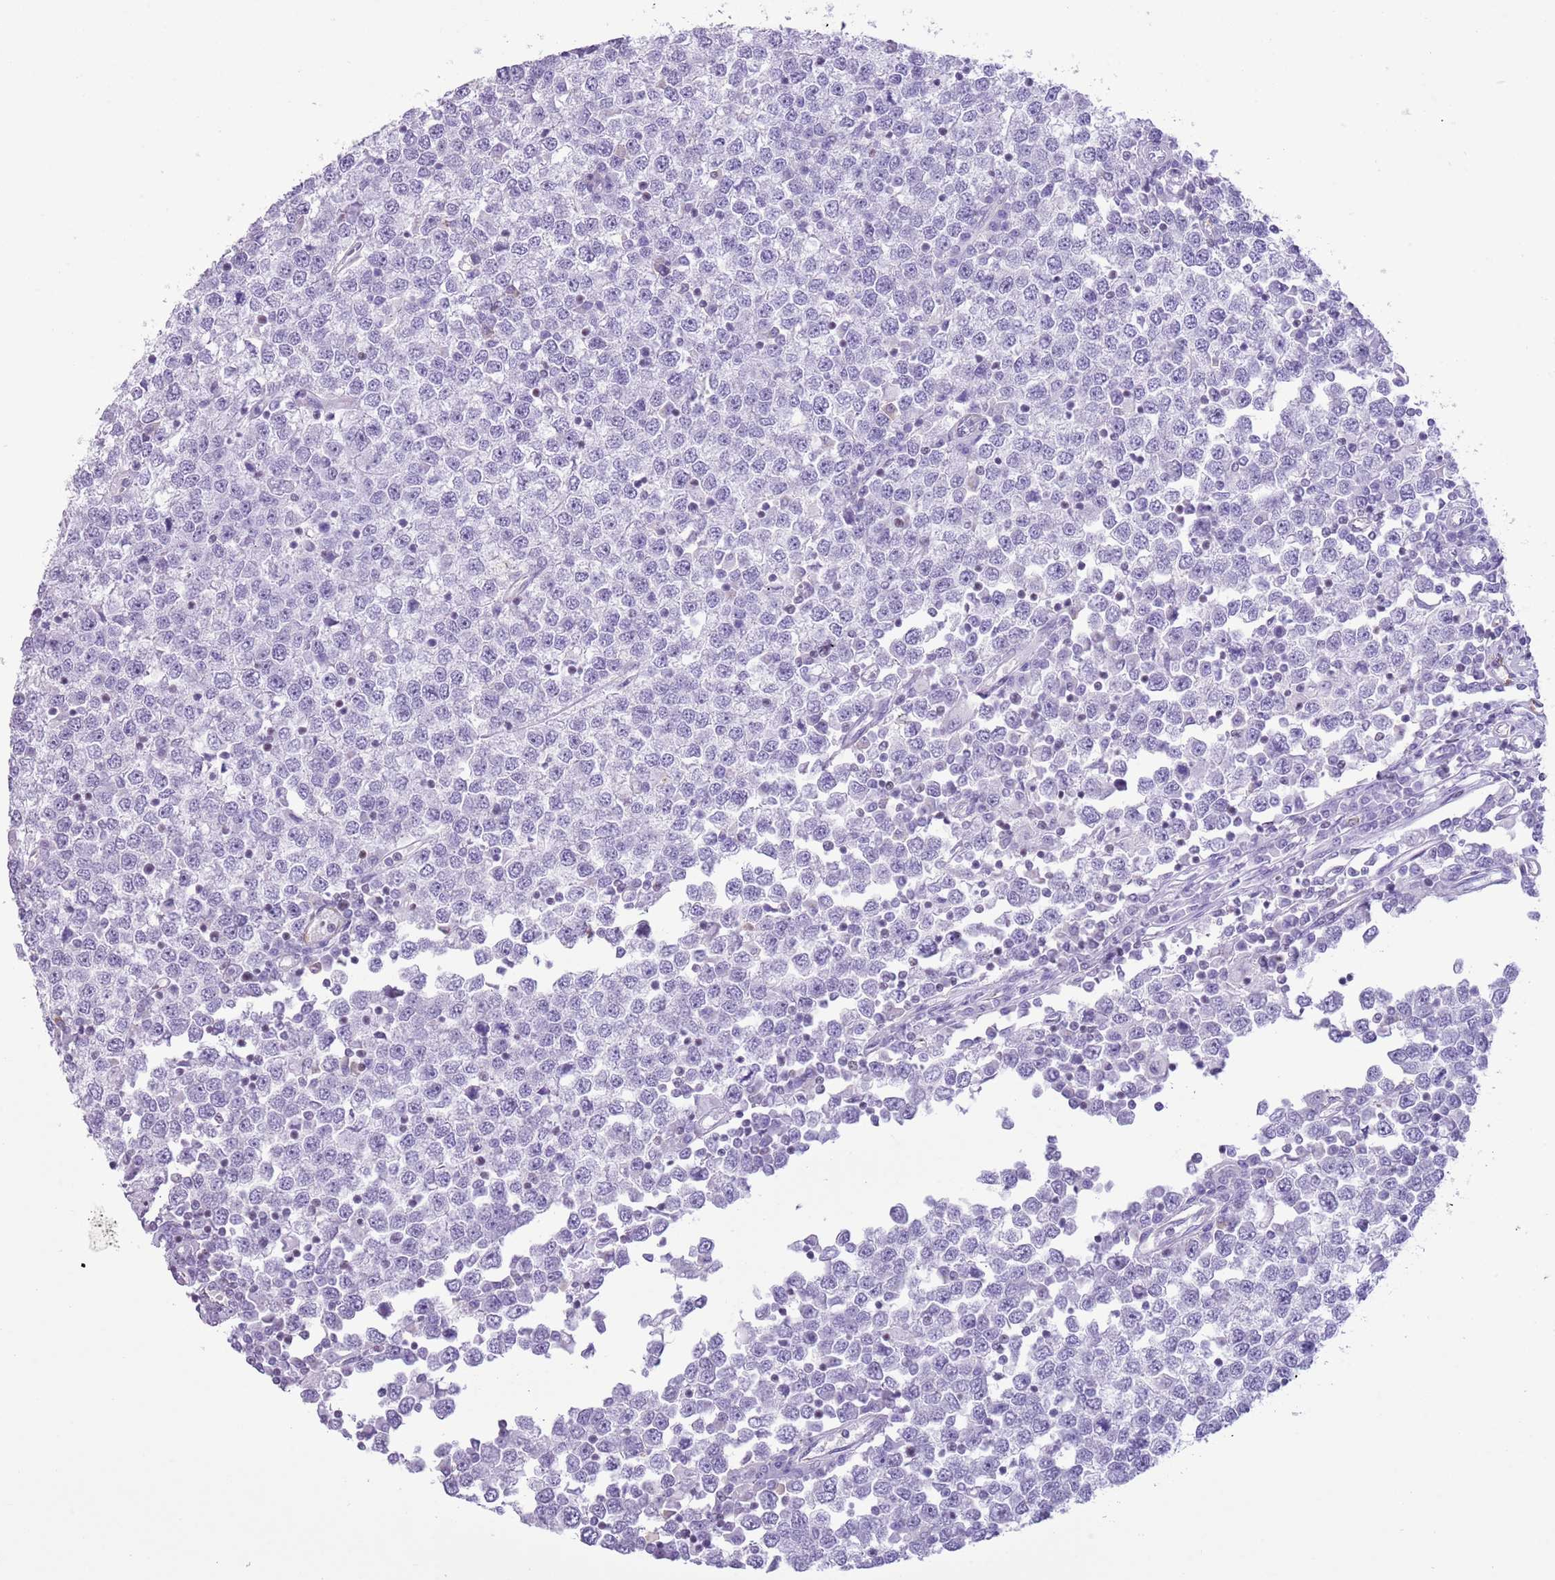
{"staining": {"intensity": "negative", "quantity": "none", "location": "none"}, "tissue": "testis cancer", "cell_type": "Tumor cells", "image_type": "cancer", "snomed": [{"axis": "morphology", "description": "Seminoma, NOS"}, {"axis": "topography", "description": "Testis"}], "caption": "A histopathology image of human seminoma (testis) is negative for staining in tumor cells. (DAB IHC with hematoxylin counter stain).", "gene": "BCL11B", "patient": {"sex": "male", "age": 65}}